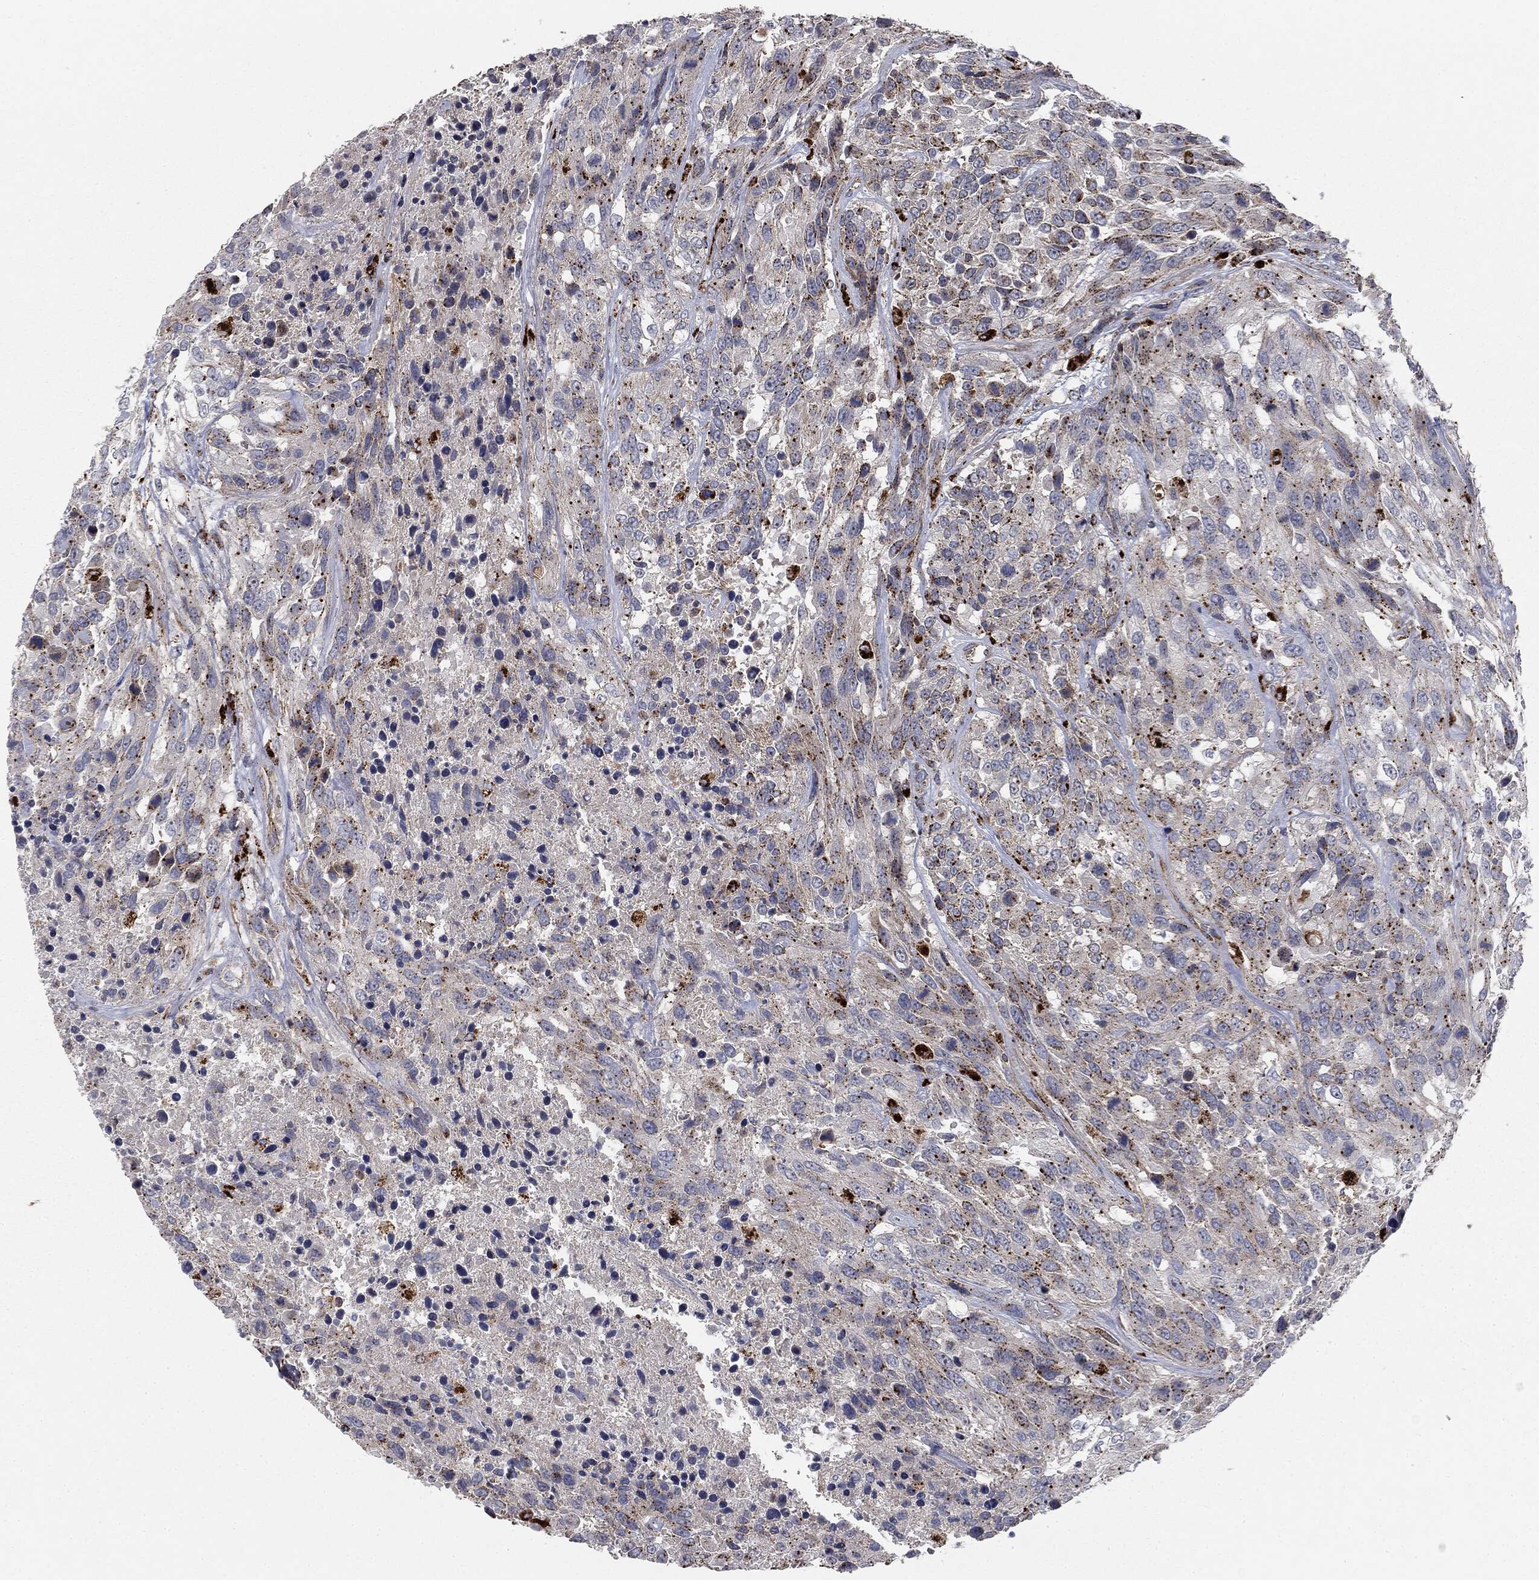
{"staining": {"intensity": "moderate", "quantity": ">75%", "location": "cytoplasmic/membranous"}, "tissue": "urothelial cancer", "cell_type": "Tumor cells", "image_type": "cancer", "snomed": [{"axis": "morphology", "description": "Urothelial carcinoma, High grade"}, {"axis": "topography", "description": "Urinary bladder"}], "caption": "Immunohistochemistry of human urothelial cancer shows medium levels of moderate cytoplasmic/membranous positivity in approximately >75% of tumor cells. (DAB (3,3'-diaminobenzidine) = brown stain, brightfield microscopy at high magnification).", "gene": "CTSA", "patient": {"sex": "female", "age": 70}}